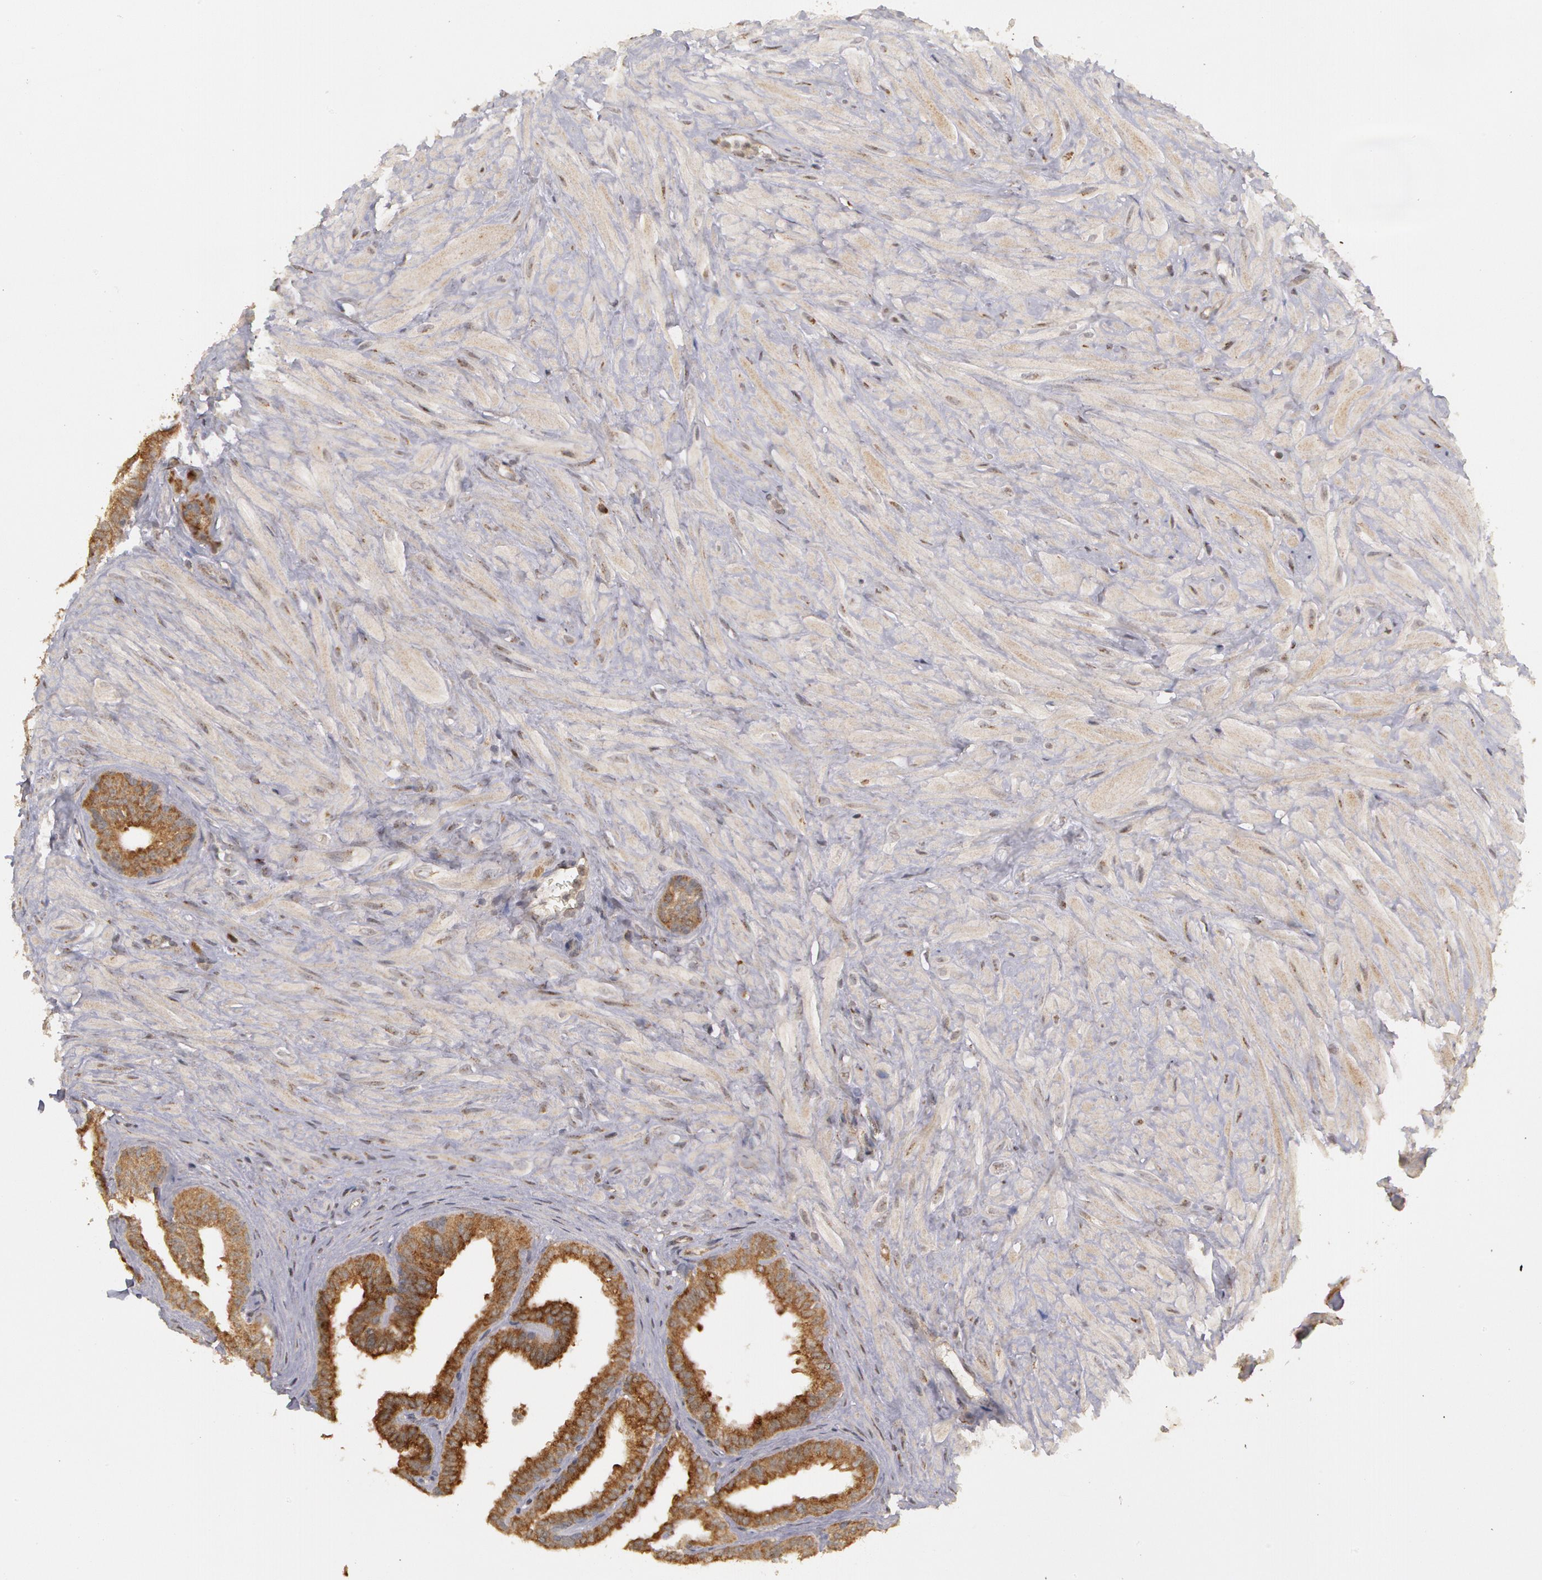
{"staining": {"intensity": "moderate", "quantity": ">75%", "location": "cytoplasmic/membranous"}, "tissue": "seminal vesicle", "cell_type": "Glandular cells", "image_type": "normal", "snomed": [{"axis": "morphology", "description": "Normal tissue, NOS"}, {"axis": "topography", "description": "Seminal veicle"}], "caption": "The histopathology image reveals staining of unremarkable seminal vesicle, revealing moderate cytoplasmic/membranous protein staining (brown color) within glandular cells. (brown staining indicates protein expression, while blue staining denotes nuclei).", "gene": "STX5", "patient": {"sex": "male", "age": 26}}